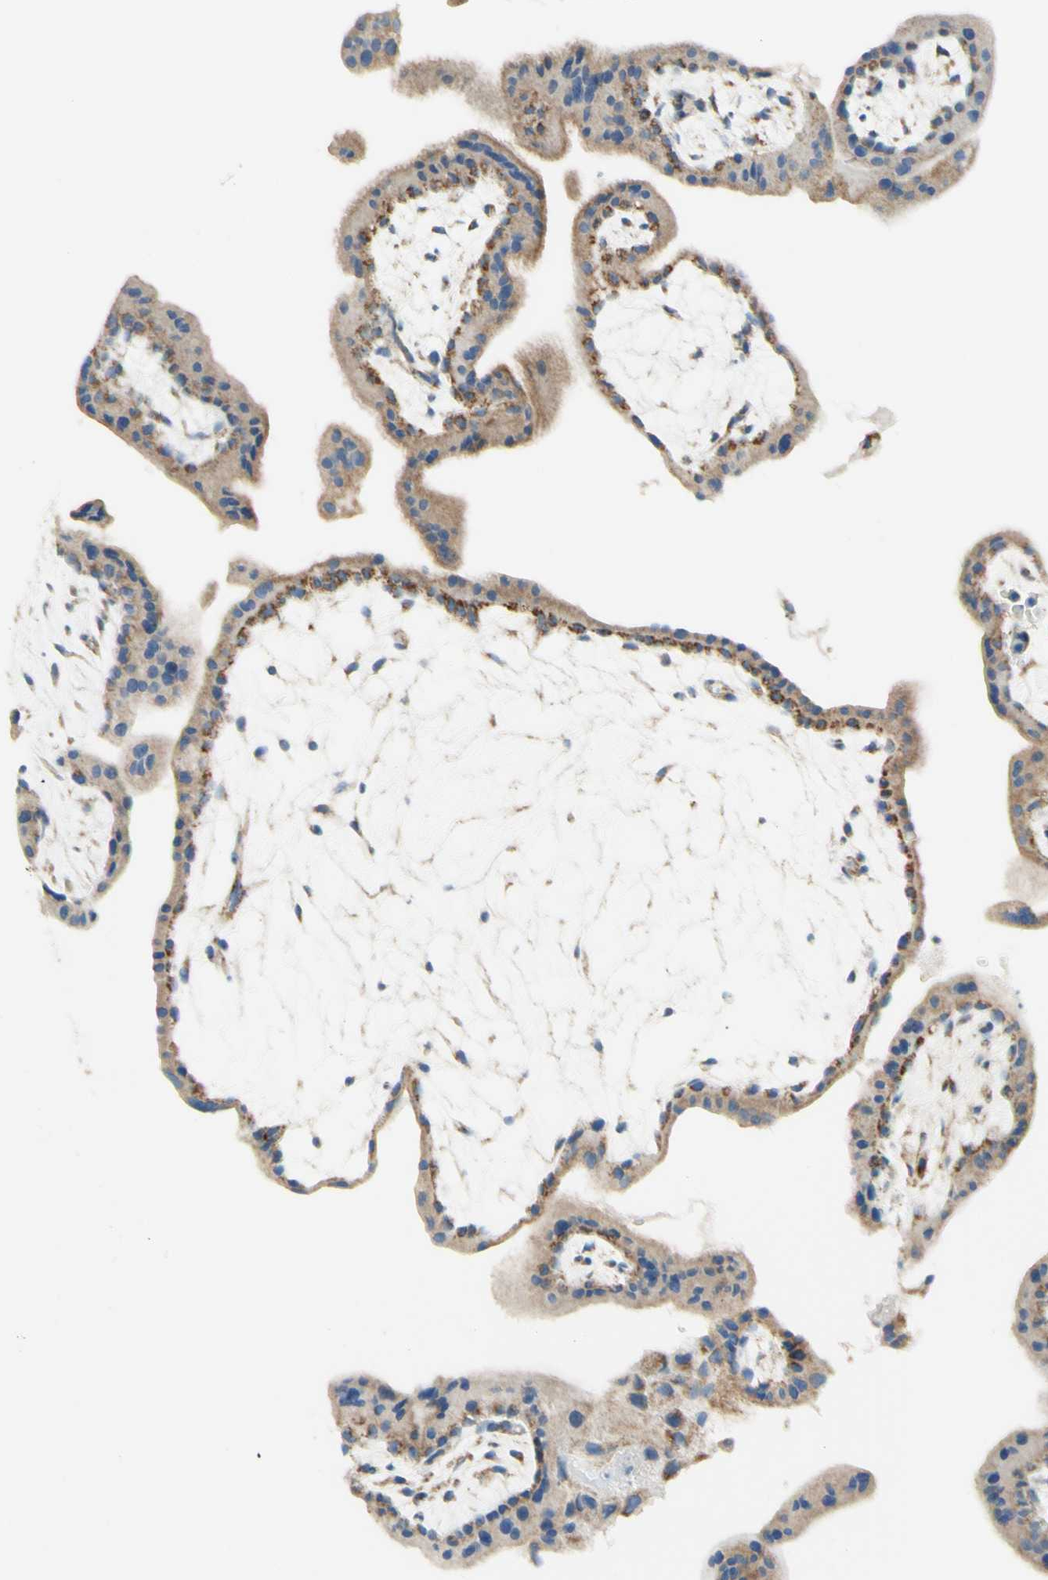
{"staining": {"intensity": "weak", "quantity": "25%-75%", "location": "cytoplasmic/membranous"}, "tissue": "placenta", "cell_type": "Trophoblastic cells", "image_type": "normal", "snomed": [{"axis": "morphology", "description": "Normal tissue, NOS"}, {"axis": "topography", "description": "Placenta"}], "caption": "Immunohistochemical staining of normal human placenta reveals low levels of weak cytoplasmic/membranous expression in approximately 25%-75% of trophoblastic cells. Ihc stains the protein in brown and the nuclei are stained blue.", "gene": "ARMC10", "patient": {"sex": "female", "age": 35}}